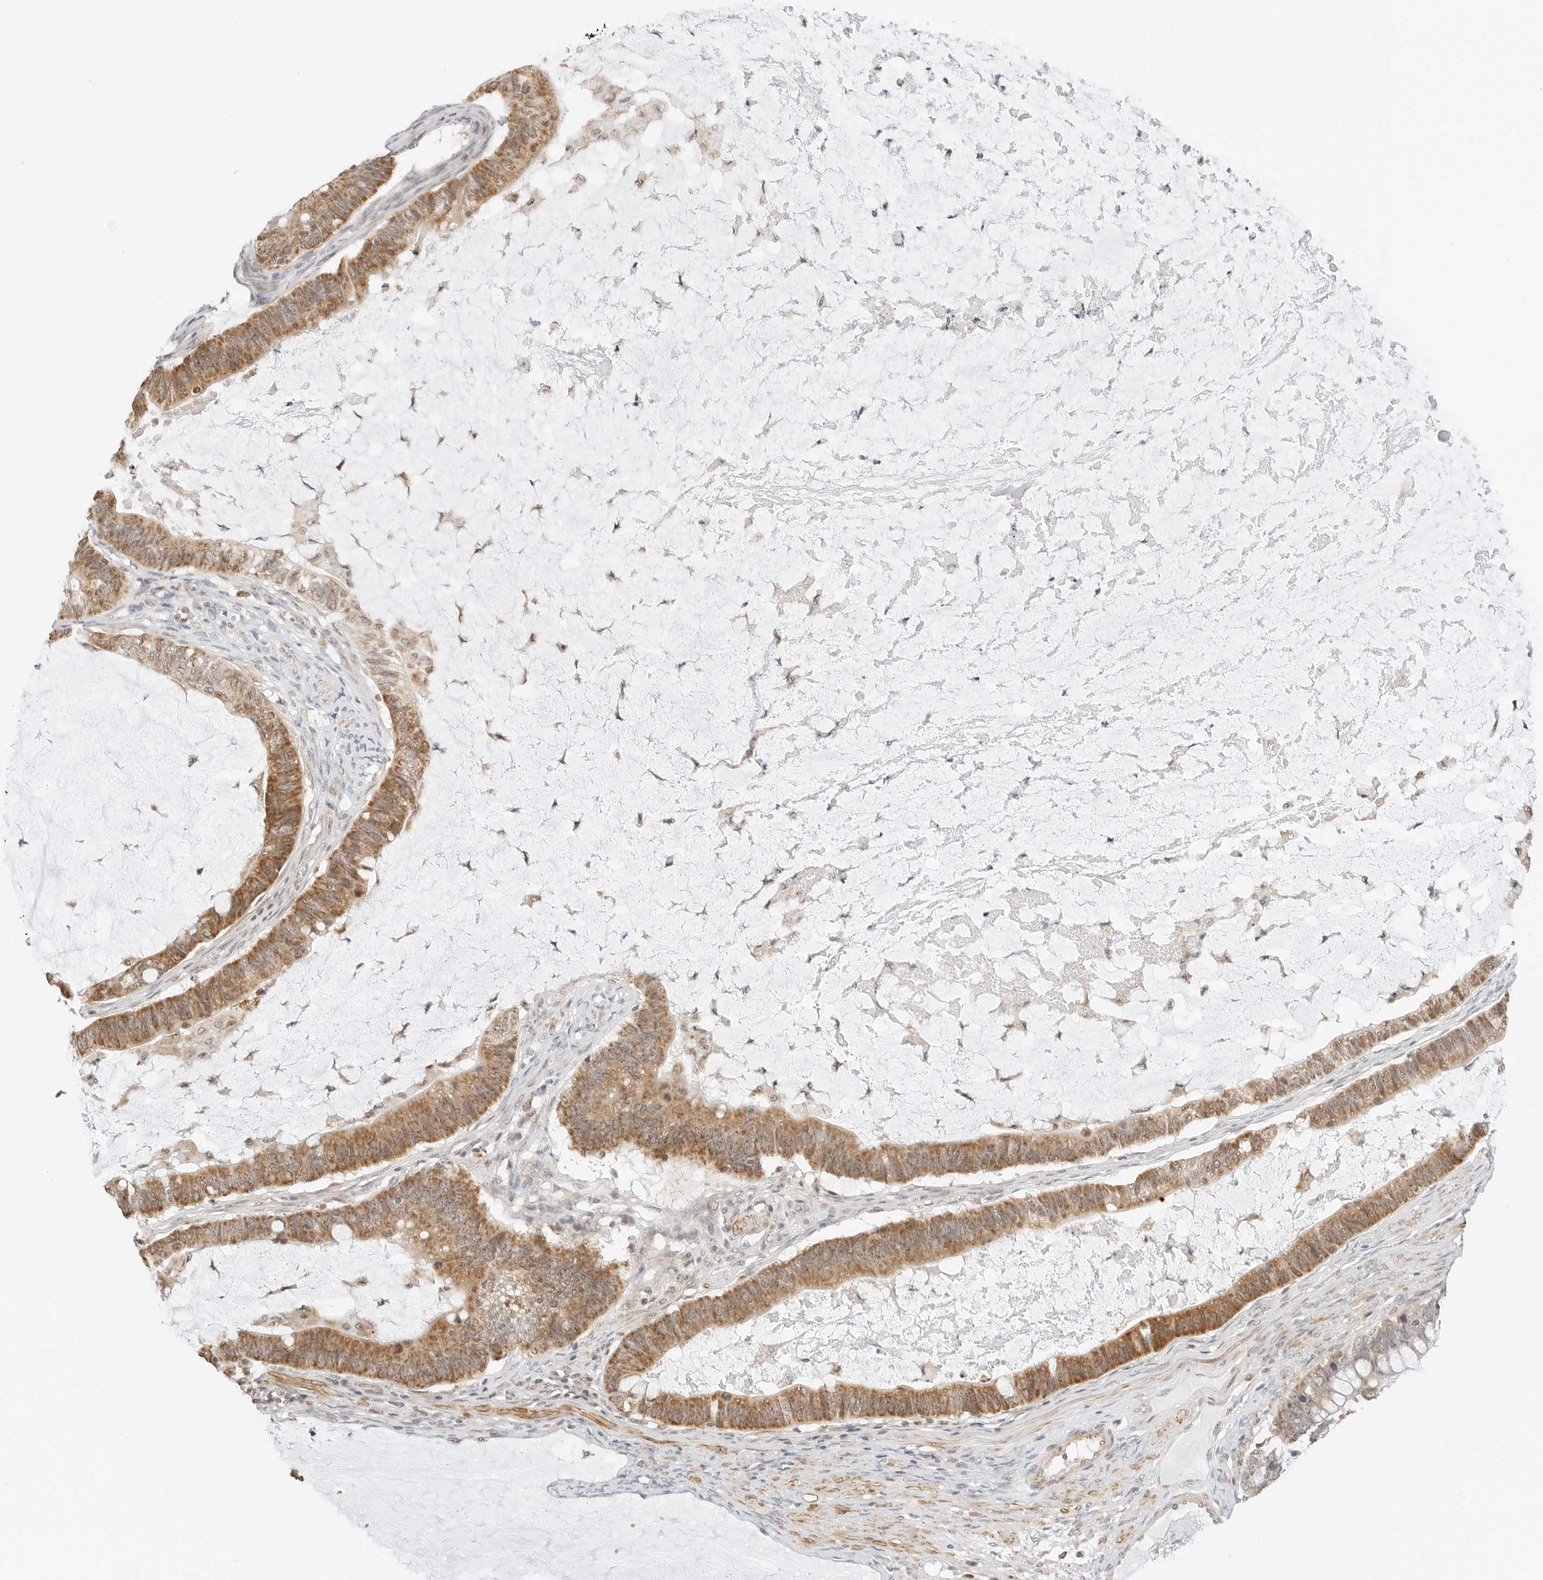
{"staining": {"intensity": "moderate", "quantity": ">75%", "location": "cytoplasmic/membranous,nuclear"}, "tissue": "ovarian cancer", "cell_type": "Tumor cells", "image_type": "cancer", "snomed": [{"axis": "morphology", "description": "Cystadenocarcinoma, mucinous, NOS"}, {"axis": "topography", "description": "Ovary"}], "caption": "IHC of ovarian mucinous cystadenocarcinoma demonstrates medium levels of moderate cytoplasmic/membranous and nuclear expression in approximately >75% of tumor cells.", "gene": "GORAB", "patient": {"sex": "female", "age": 61}}